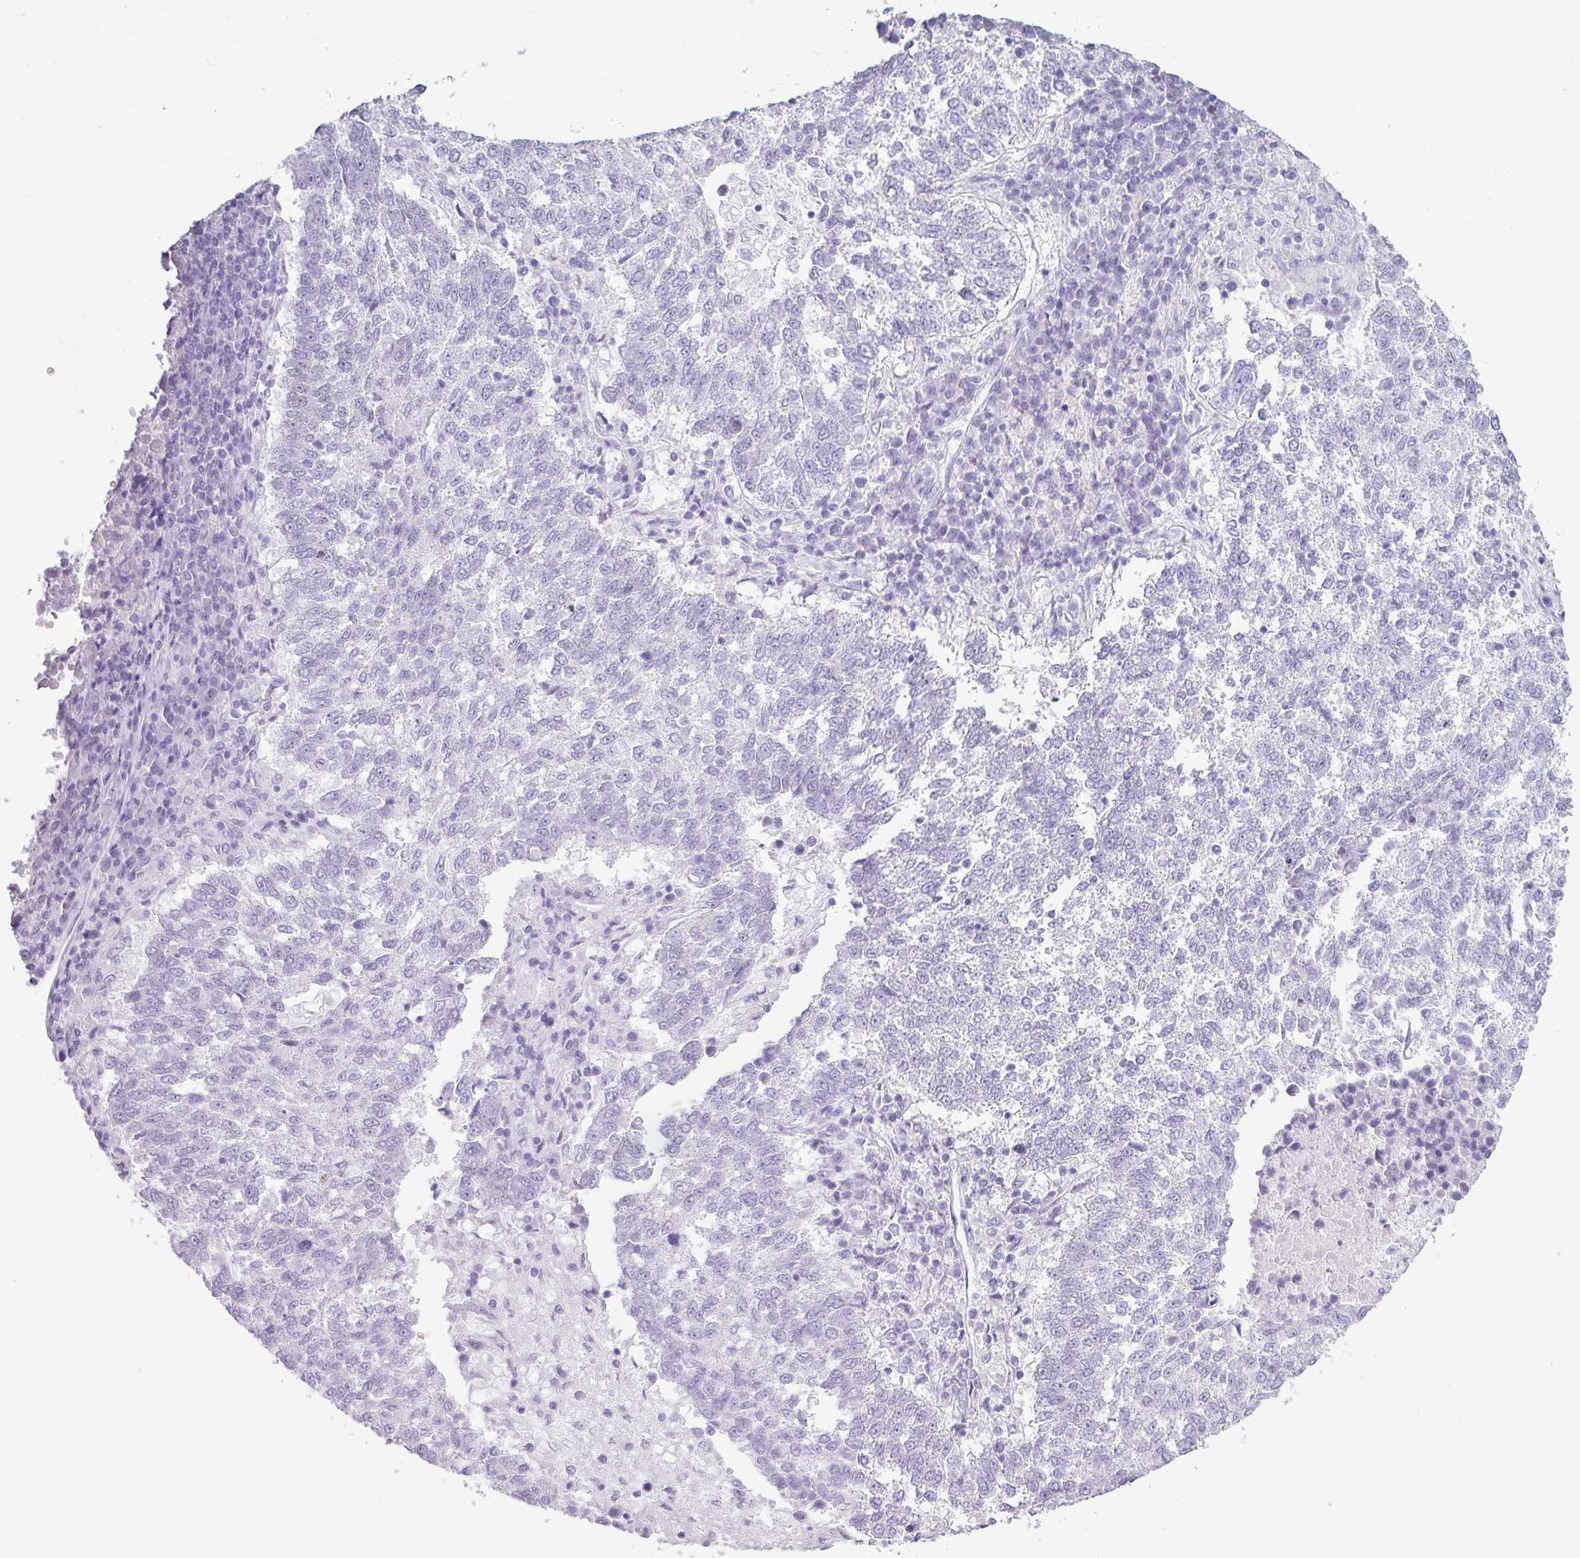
{"staining": {"intensity": "negative", "quantity": "none", "location": "none"}, "tissue": "lung cancer", "cell_type": "Tumor cells", "image_type": "cancer", "snomed": [{"axis": "morphology", "description": "Squamous cell carcinoma, NOS"}, {"axis": "topography", "description": "Lung"}], "caption": "Human lung cancer stained for a protein using IHC exhibits no positivity in tumor cells.", "gene": "AMY1B", "patient": {"sex": "male", "age": 73}}